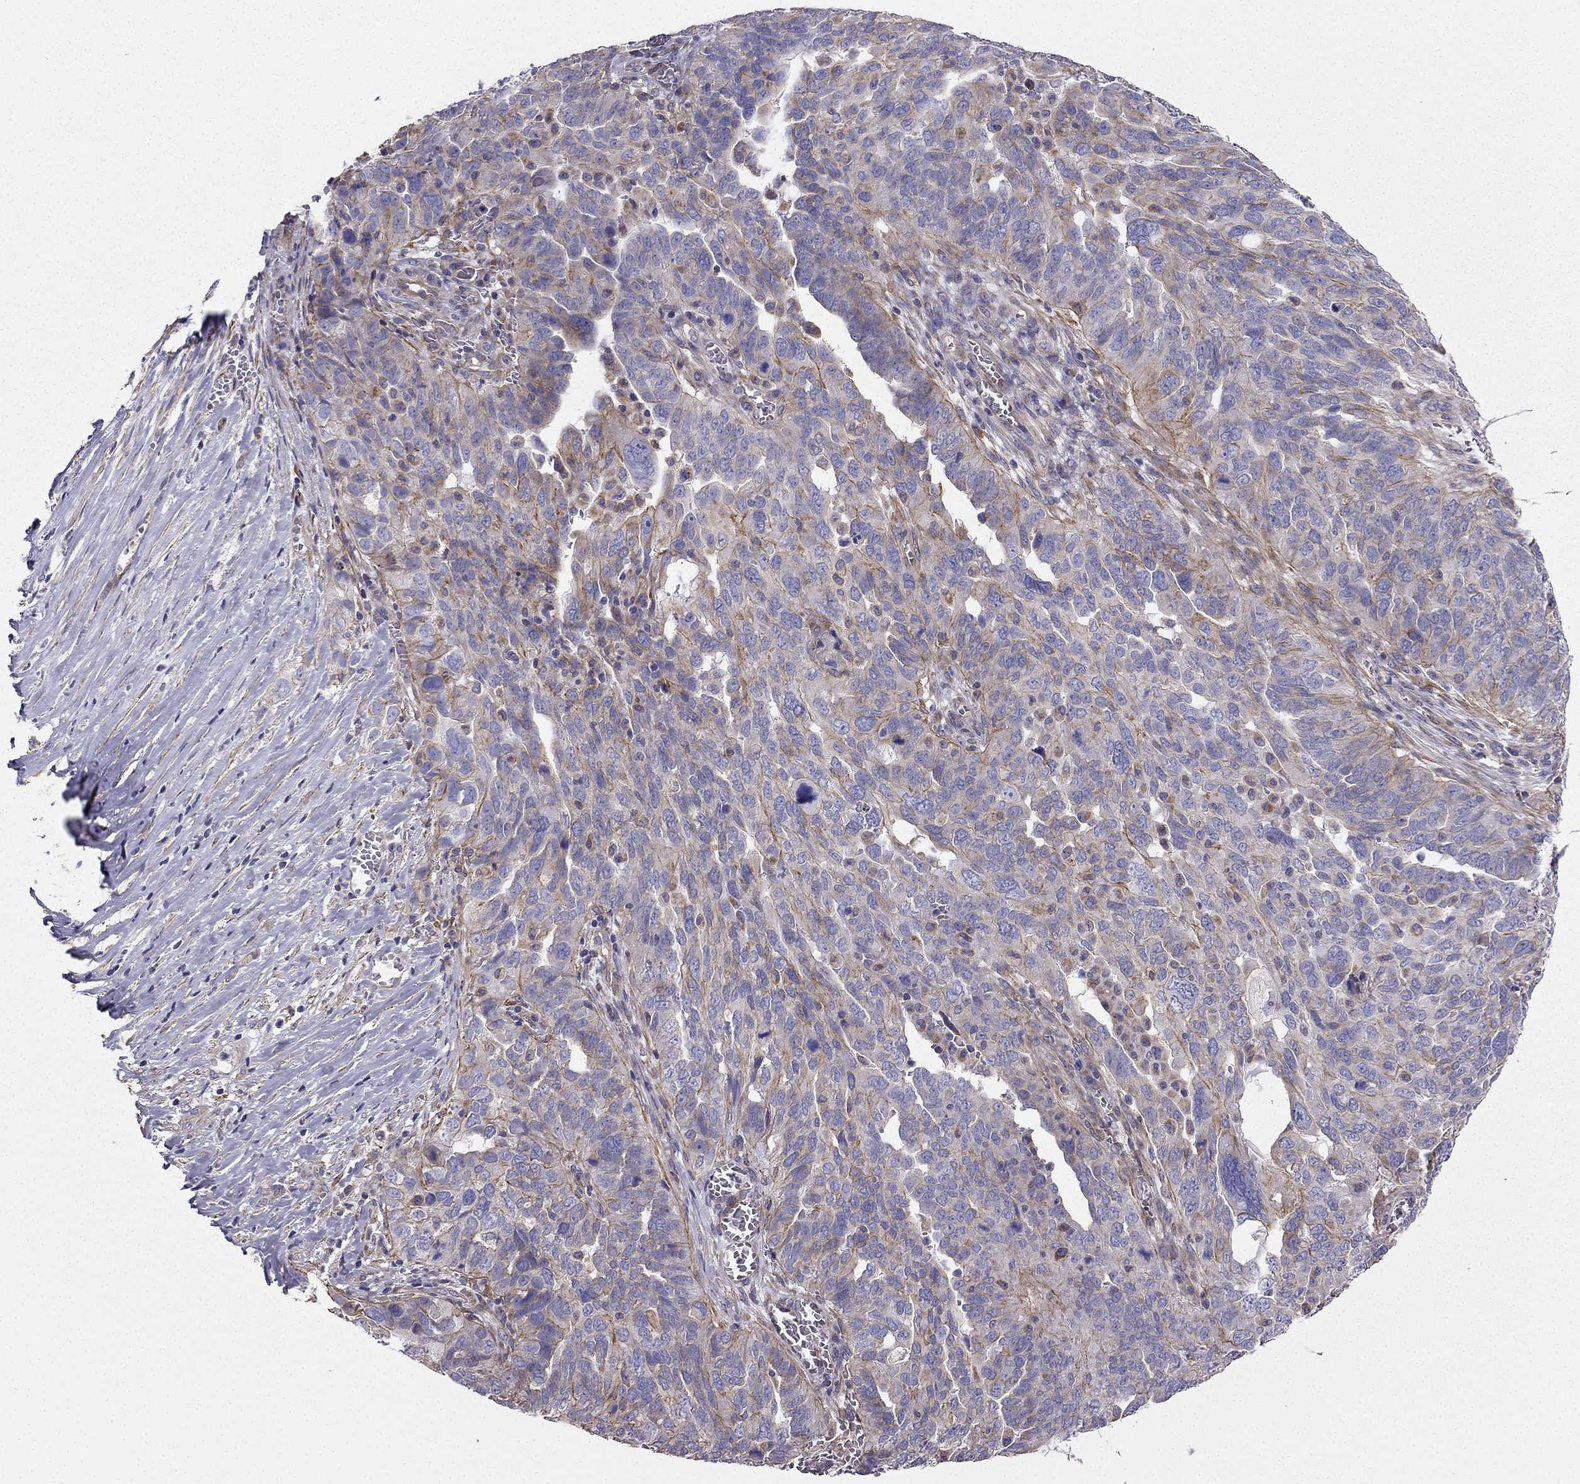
{"staining": {"intensity": "moderate", "quantity": "25%-75%", "location": "cytoplasmic/membranous"}, "tissue": "ovarian cancer", "cell_type": "Tumor cells", "image_type": "cancer", "snomed": [{"axis": "morphology", "description": "Carcinoma, endometroid"}, {"axis": "topography", "description": "Soft tissue"}, {"axis": "topography", "description": "Ovary"}], "caption": "A high-resolution micrograph shows IHC staining of ovarian cancer, which shows moderate cytoplasmic/membranous positivity in approximately 25%-75% of tumor cells.", "gene": "ENOX1", "patient": {"sex": "female", "age": 52}}